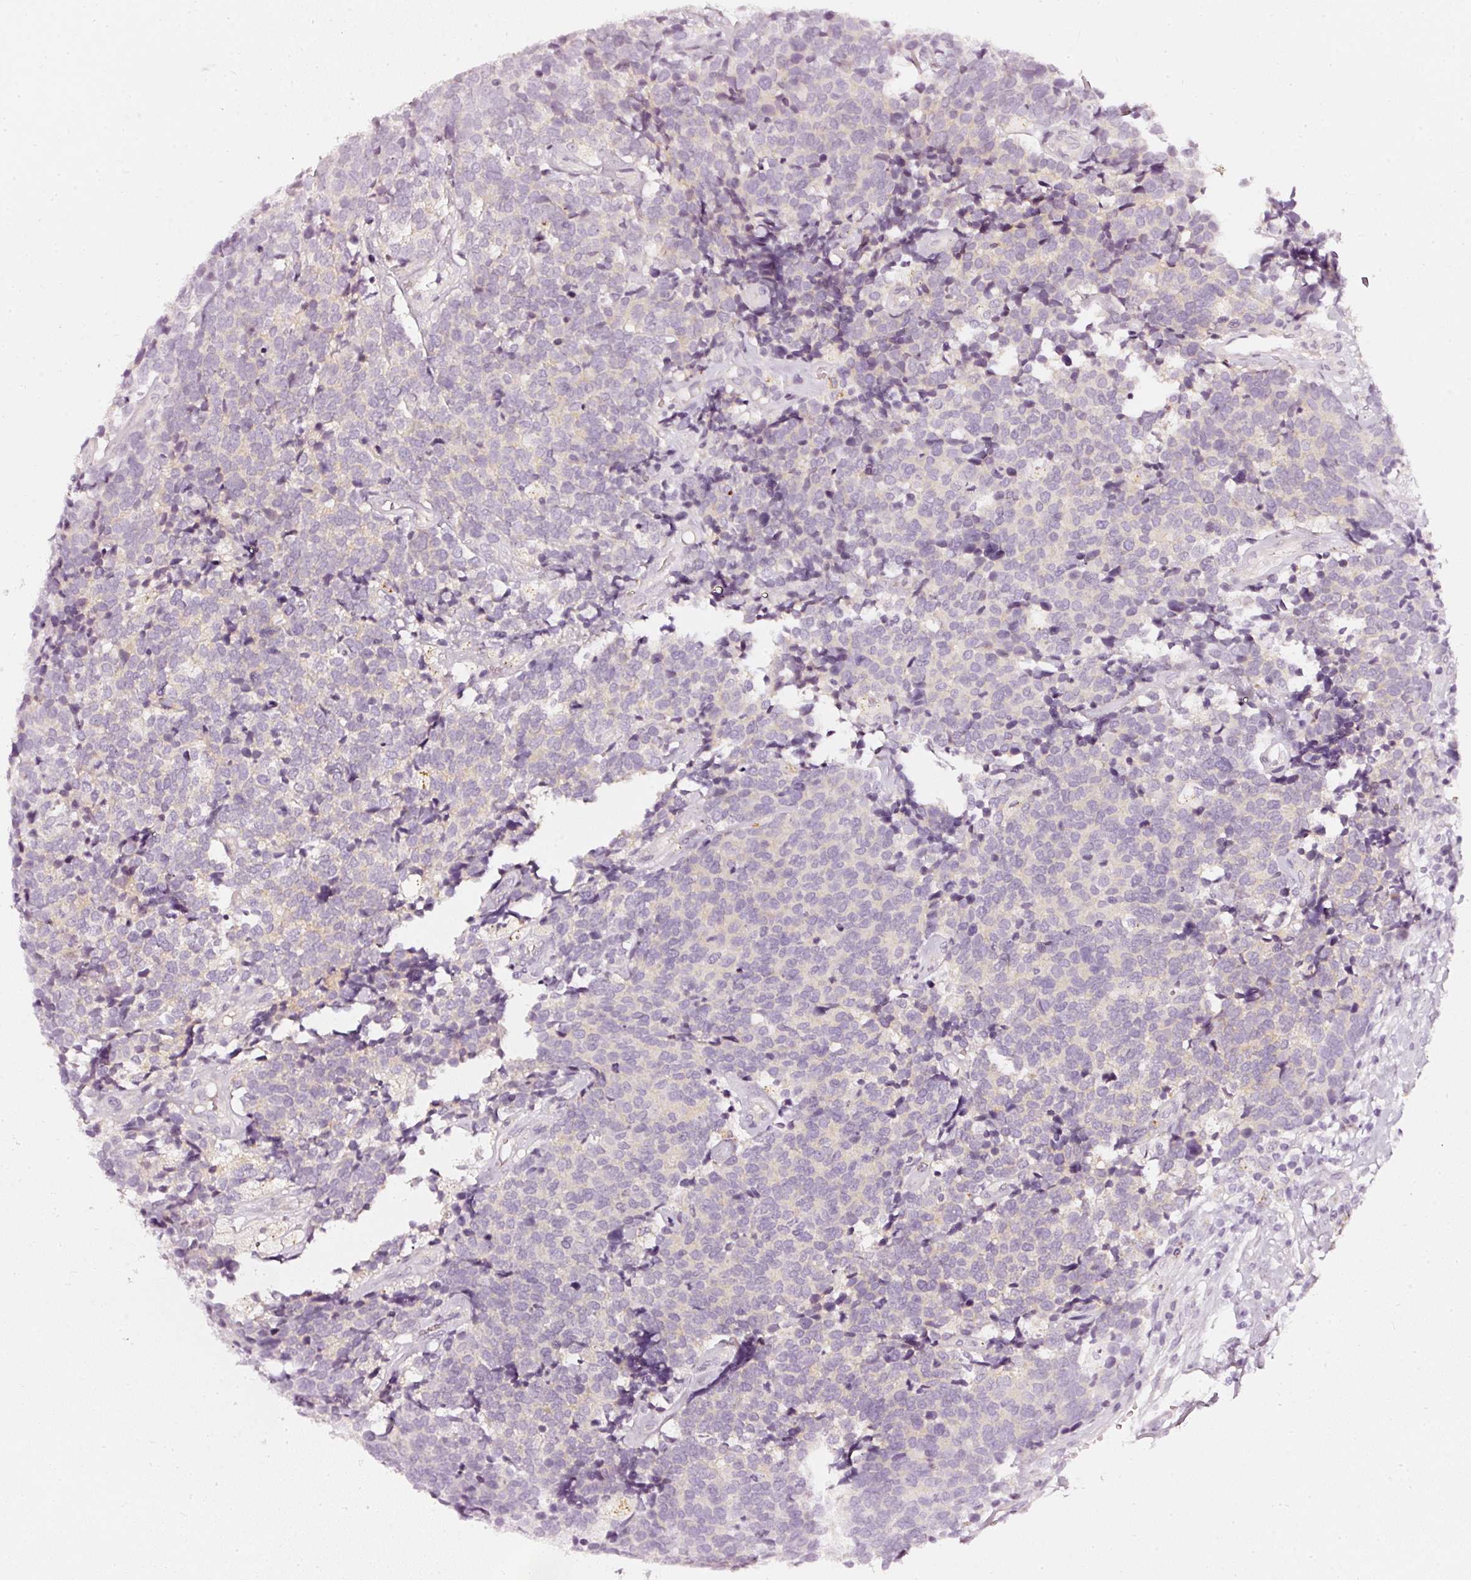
{"staining": {"intensity": "negative", "quantity": "none", "location": "none"}, "tissue": "carcinoid", "cell_type": "Tumor cells", "image_type": "cancer", "snomed": [{"axis": "morphology", "description": "Carcinoid, malignant, NOS"}, {"axis": "topography", "description": "Skin"}], "caption": "Image shows no protein staining in tumor cells of carcinoid tissue. (Brightfield microscopy of DAB immunohistochemistry at high magnification).", "gene": "CNP", "patient": {"sex": "female", "age": 79}}